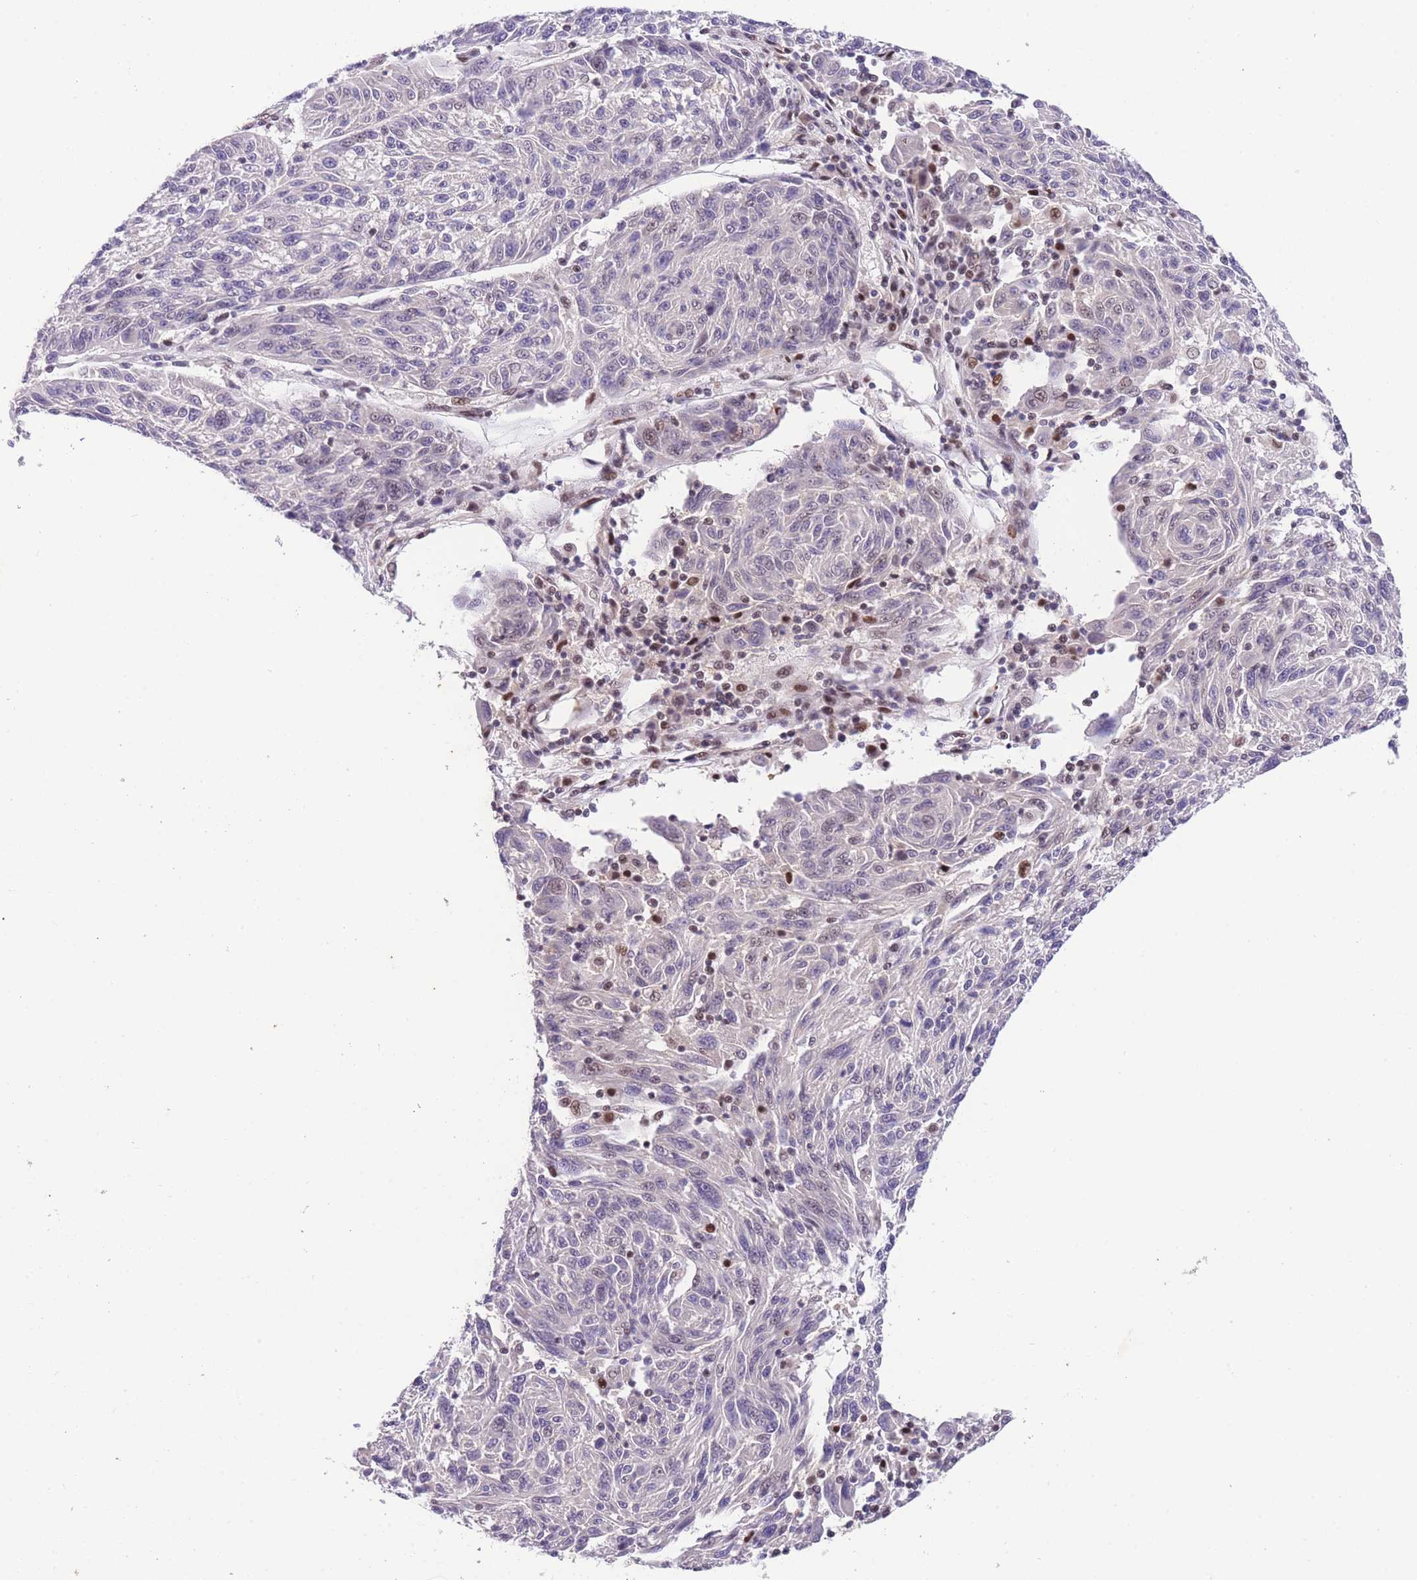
{"staining": {"intensity": "negative", "quantity": "none", "location": "none"}, "tissue": "melanoma", "cell_type": "Tumor cells", "image_type": "cancer", "snomed": [{"axis": "morphology", "description": "Malignant melanoma, NOS"}, {"axis": "topography", "description": "Skin"}], "caption": "Melanoma was stained to show a protein in brown. There is no significant expression in tumor cells. Nuclei are stained in blue.", "gene": "SLC35F2", "patient": {"sex": "male", "age": 53}}